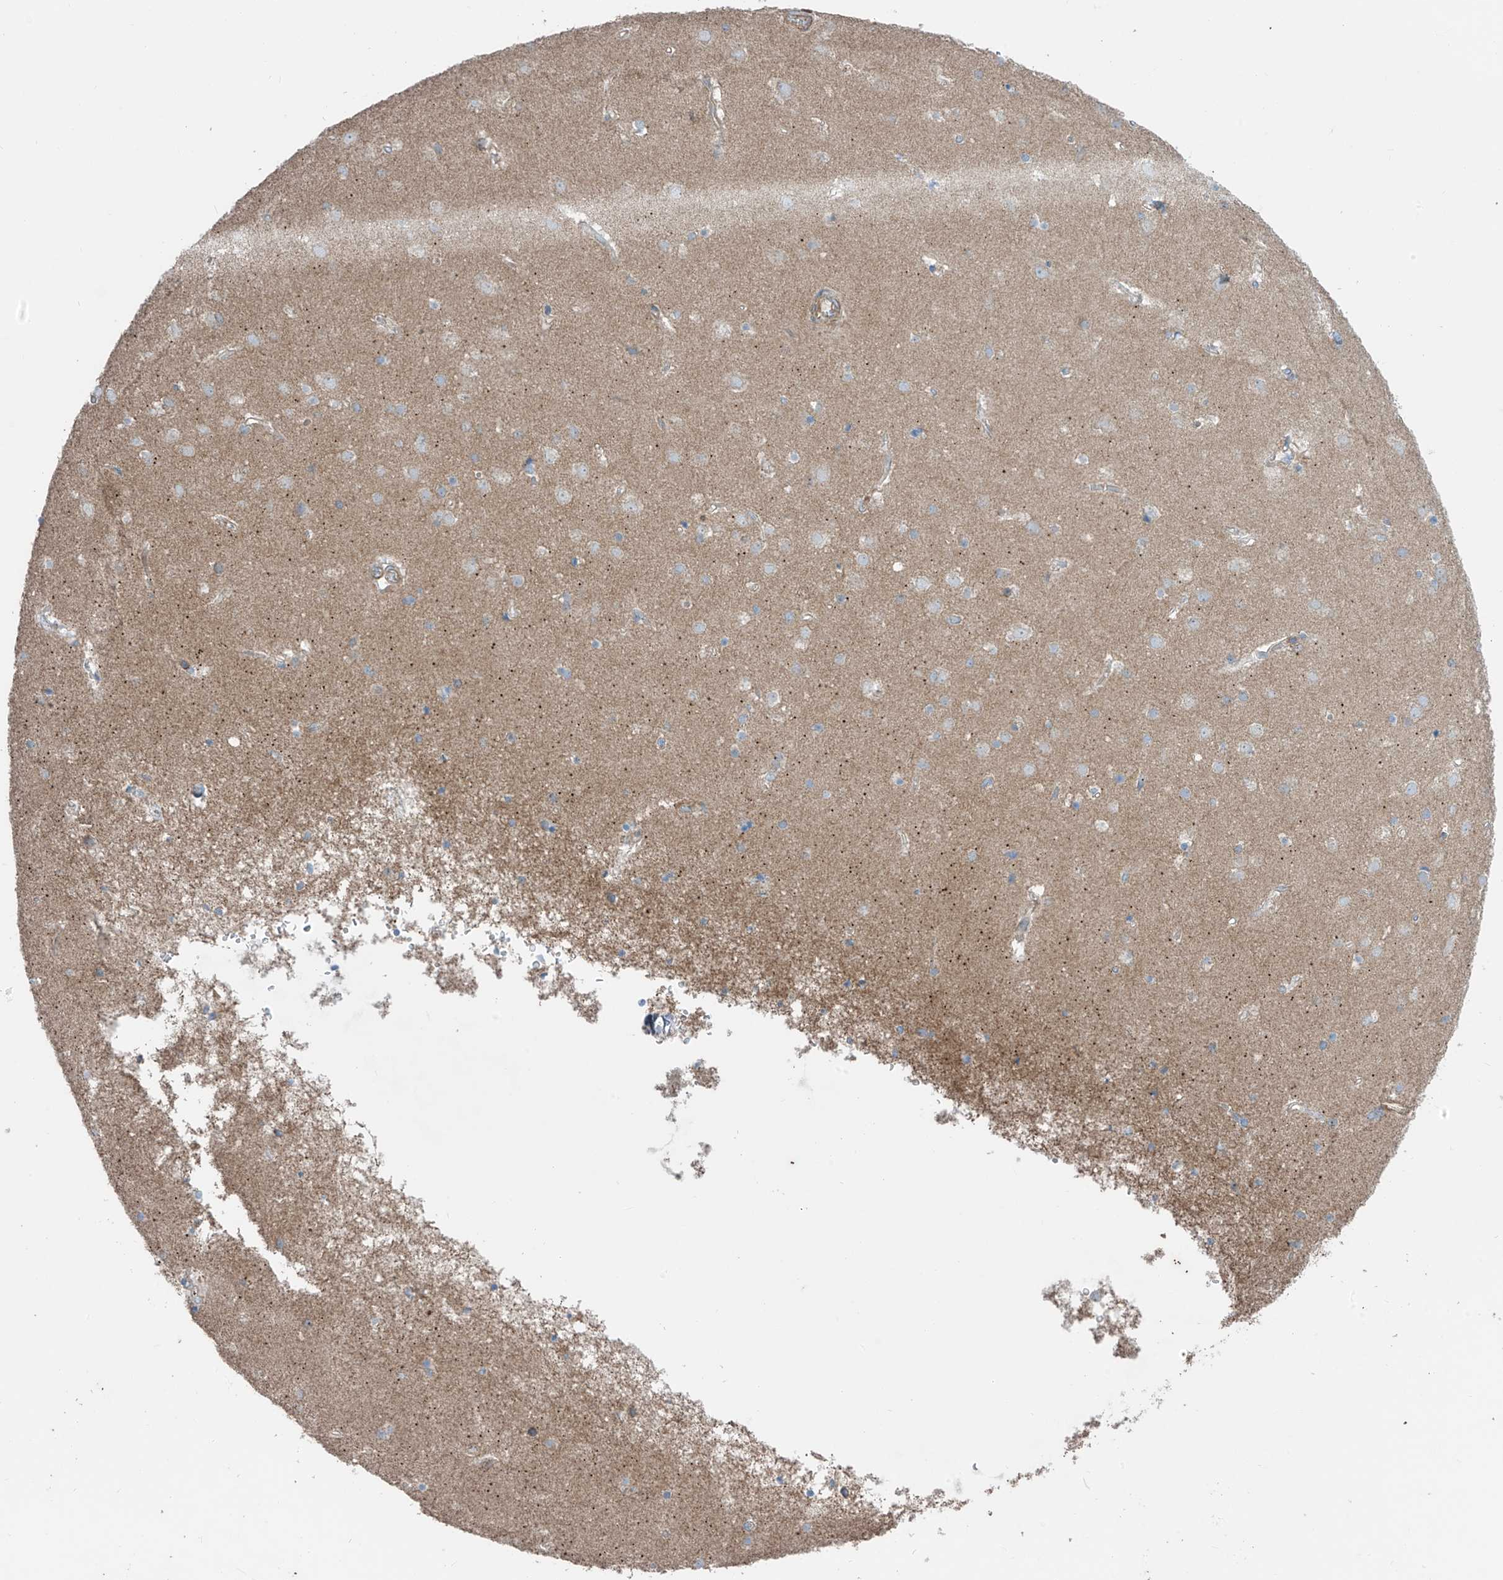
{"staining": {"intensity": "weak", "quantity": "25%-75%", "location": "cytoplasmic/membranous"}, "tissue": "cerebral cortex", "cell_type": "Endothelial cells", "image_type": "normal", "snomed": [{"axis": "morphology", "description": "Normal tissue, NOS"}, {"axis": "topography", "description": "Cerebral cortex"}], "caption": "Weak cytoplasmic/membranous protein staining is appreciated in about 25%-75% of endothelial cells in cerebral cortex. (Stains: DAB in brown, nuclei in blue, Microscopy: brightfield microscopy at high magnification).", "gene": "SLC1A5", "patient": {"sex": "male", "age": 54}}